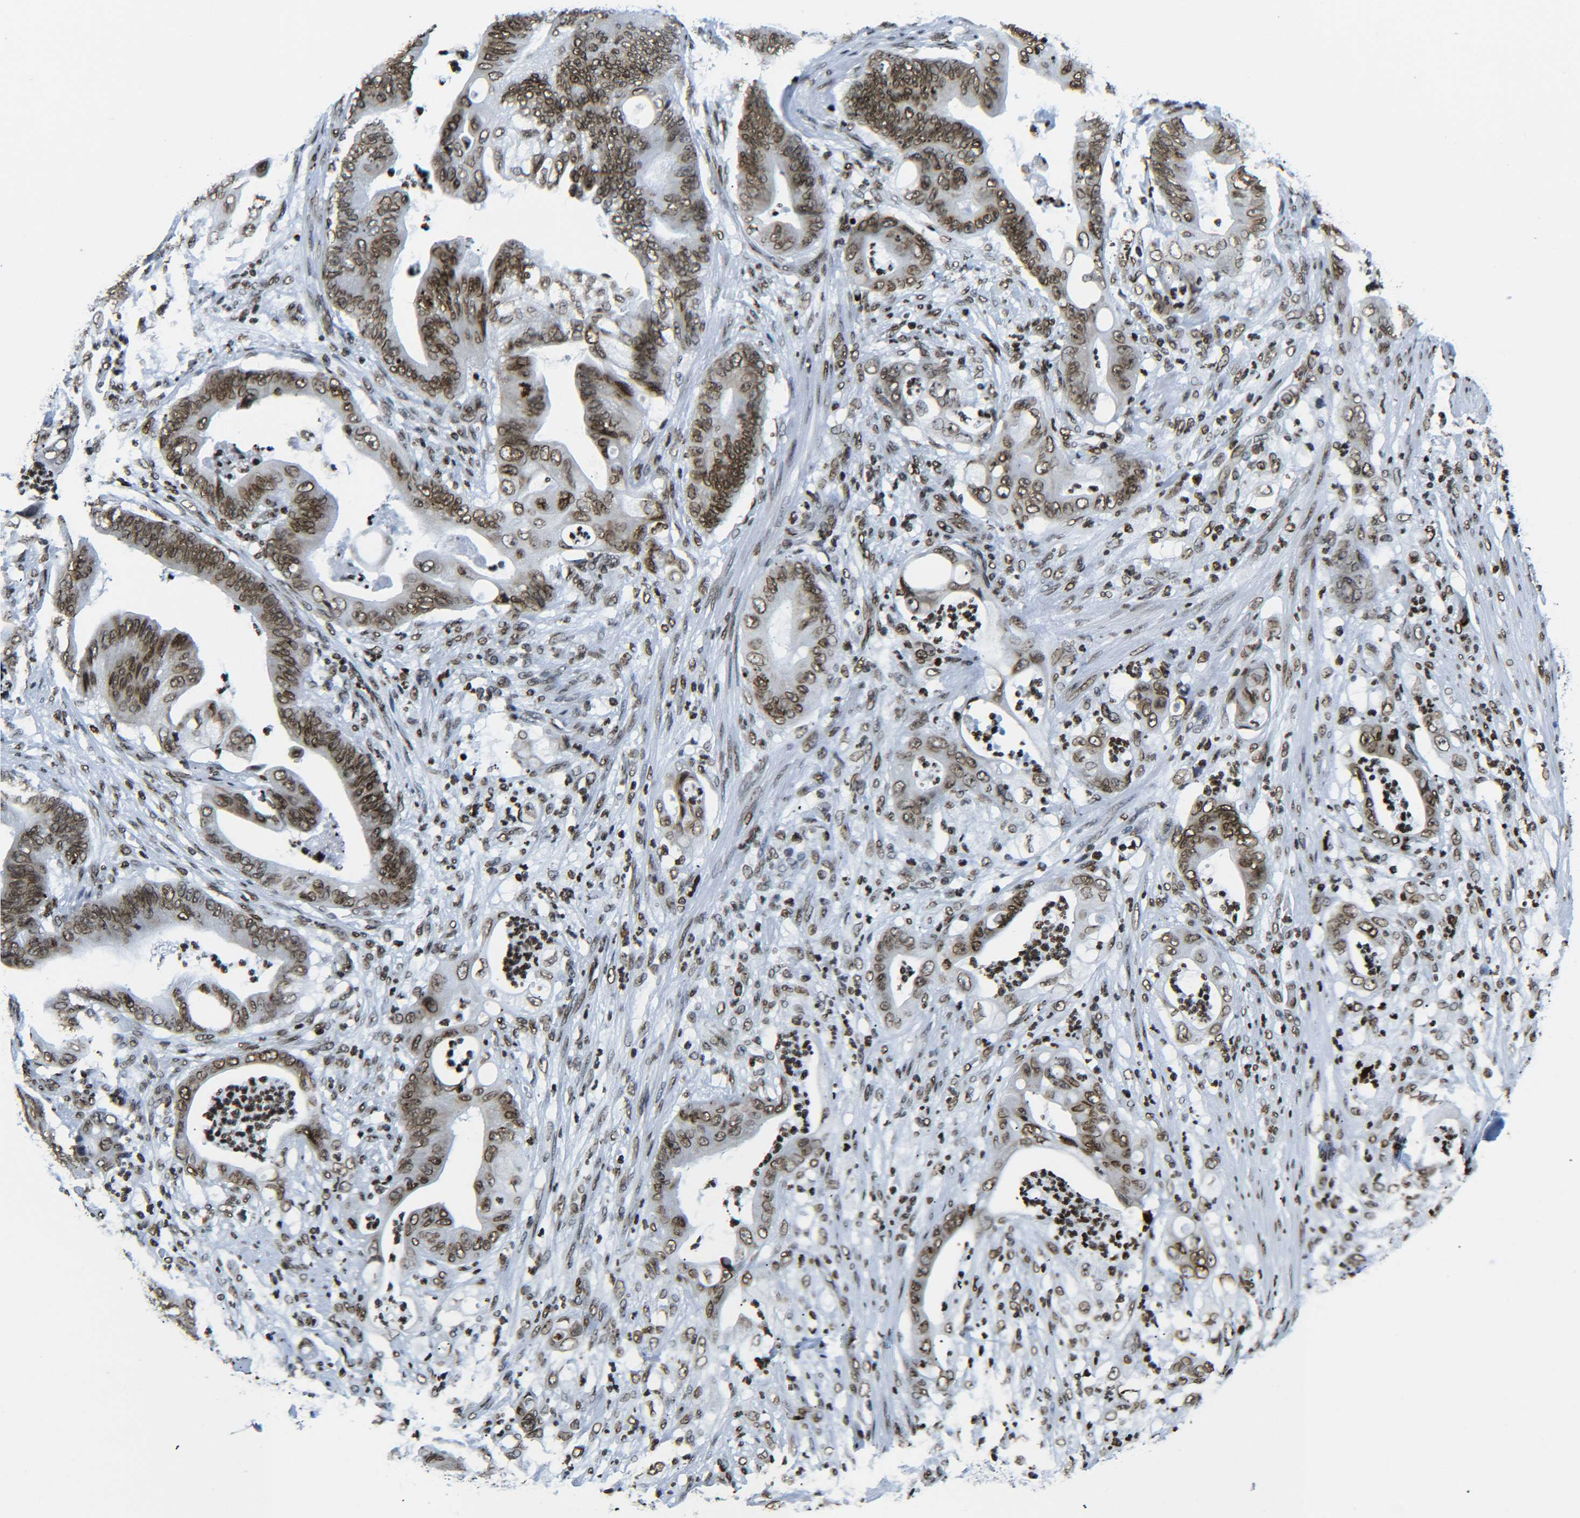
{"staining": {"intensity": "moderate", "quantity": ">75%", "location": "nuclear"}, "tissue": "stomach cancer", "cell_type": "Tumor cells", "image_type": "cancer", "snomed": [{"axis": "morphology", "description": "Adenocarcinoma, NOS"}, {"axis": "topography", "description": "Stomach"}], "caption": "Moderate nuclear protein staining is present in about >75% of tumor cells in adenocarcinoma (stomach). The protein of interest is shown in brown color, while the nuclei are stained blue.", "gene": "H2AX", "patient": {"sex": "female", "age": 73}}